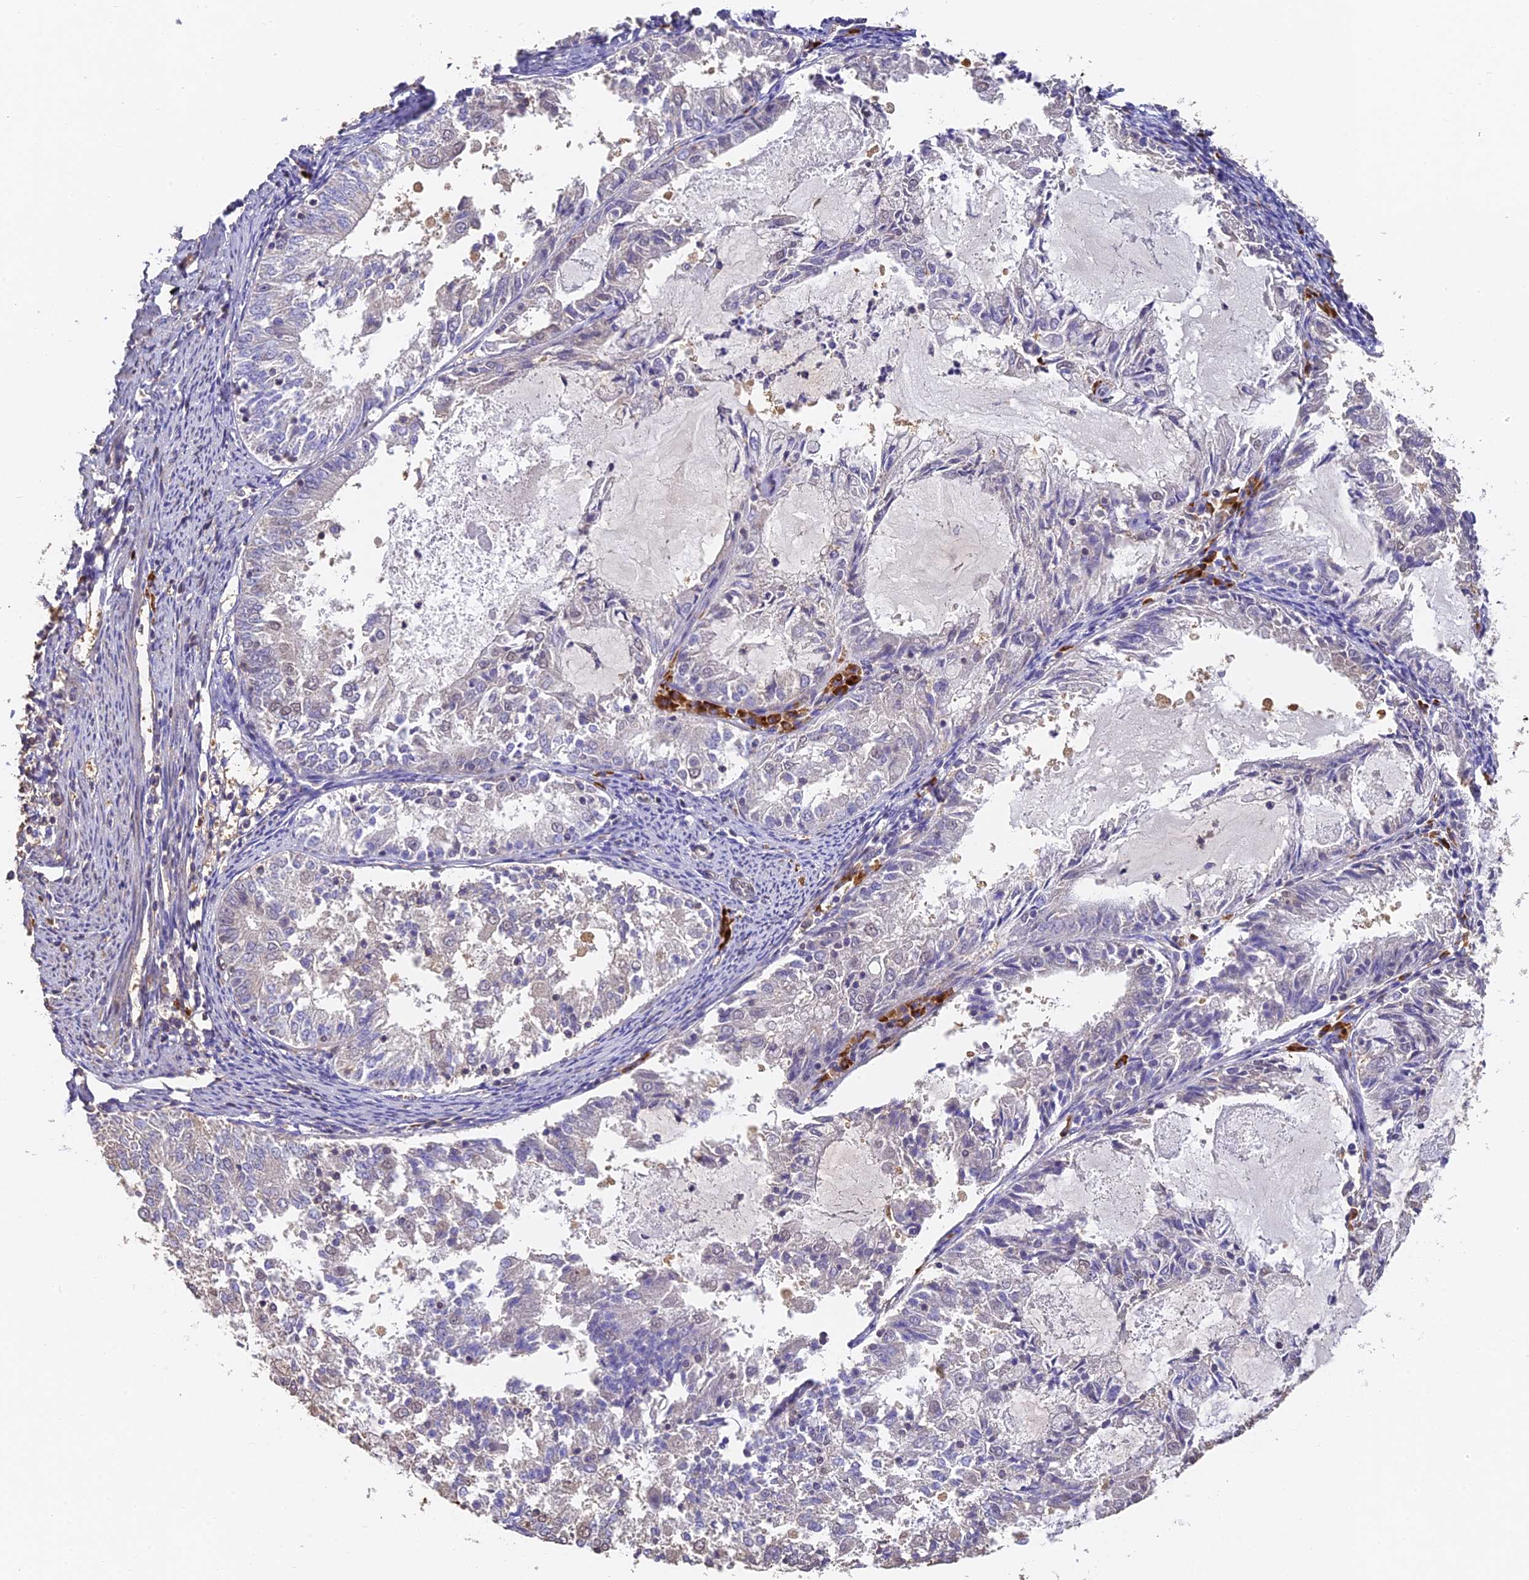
{"staining": {"intensity": "negative", "quantity": "none", "location": "none"}, "tissue": "endometrial cancer", "cell_type": "Tumor cells", "image_type": "cancer", "snomed": [{"axis": "morphology", "description": "Adenocarcinoma, NOS"}, {"axis": "topography", "description": "Endometrium"}], "caption": "This image is of endometrial adenocarcinoma stained with immunohistochemistry (IHC) to label a protein in brown with the nuclei are counter-stained blue. There is no staining in tumor cells. The staining is performed using DAB (3,3'-diaminobenzidine) brown chromogen with nuclei counter-stained in using hematoxylin.", "gene": "SLC11A1", "patient": {"sex": "female", "age": 57}}